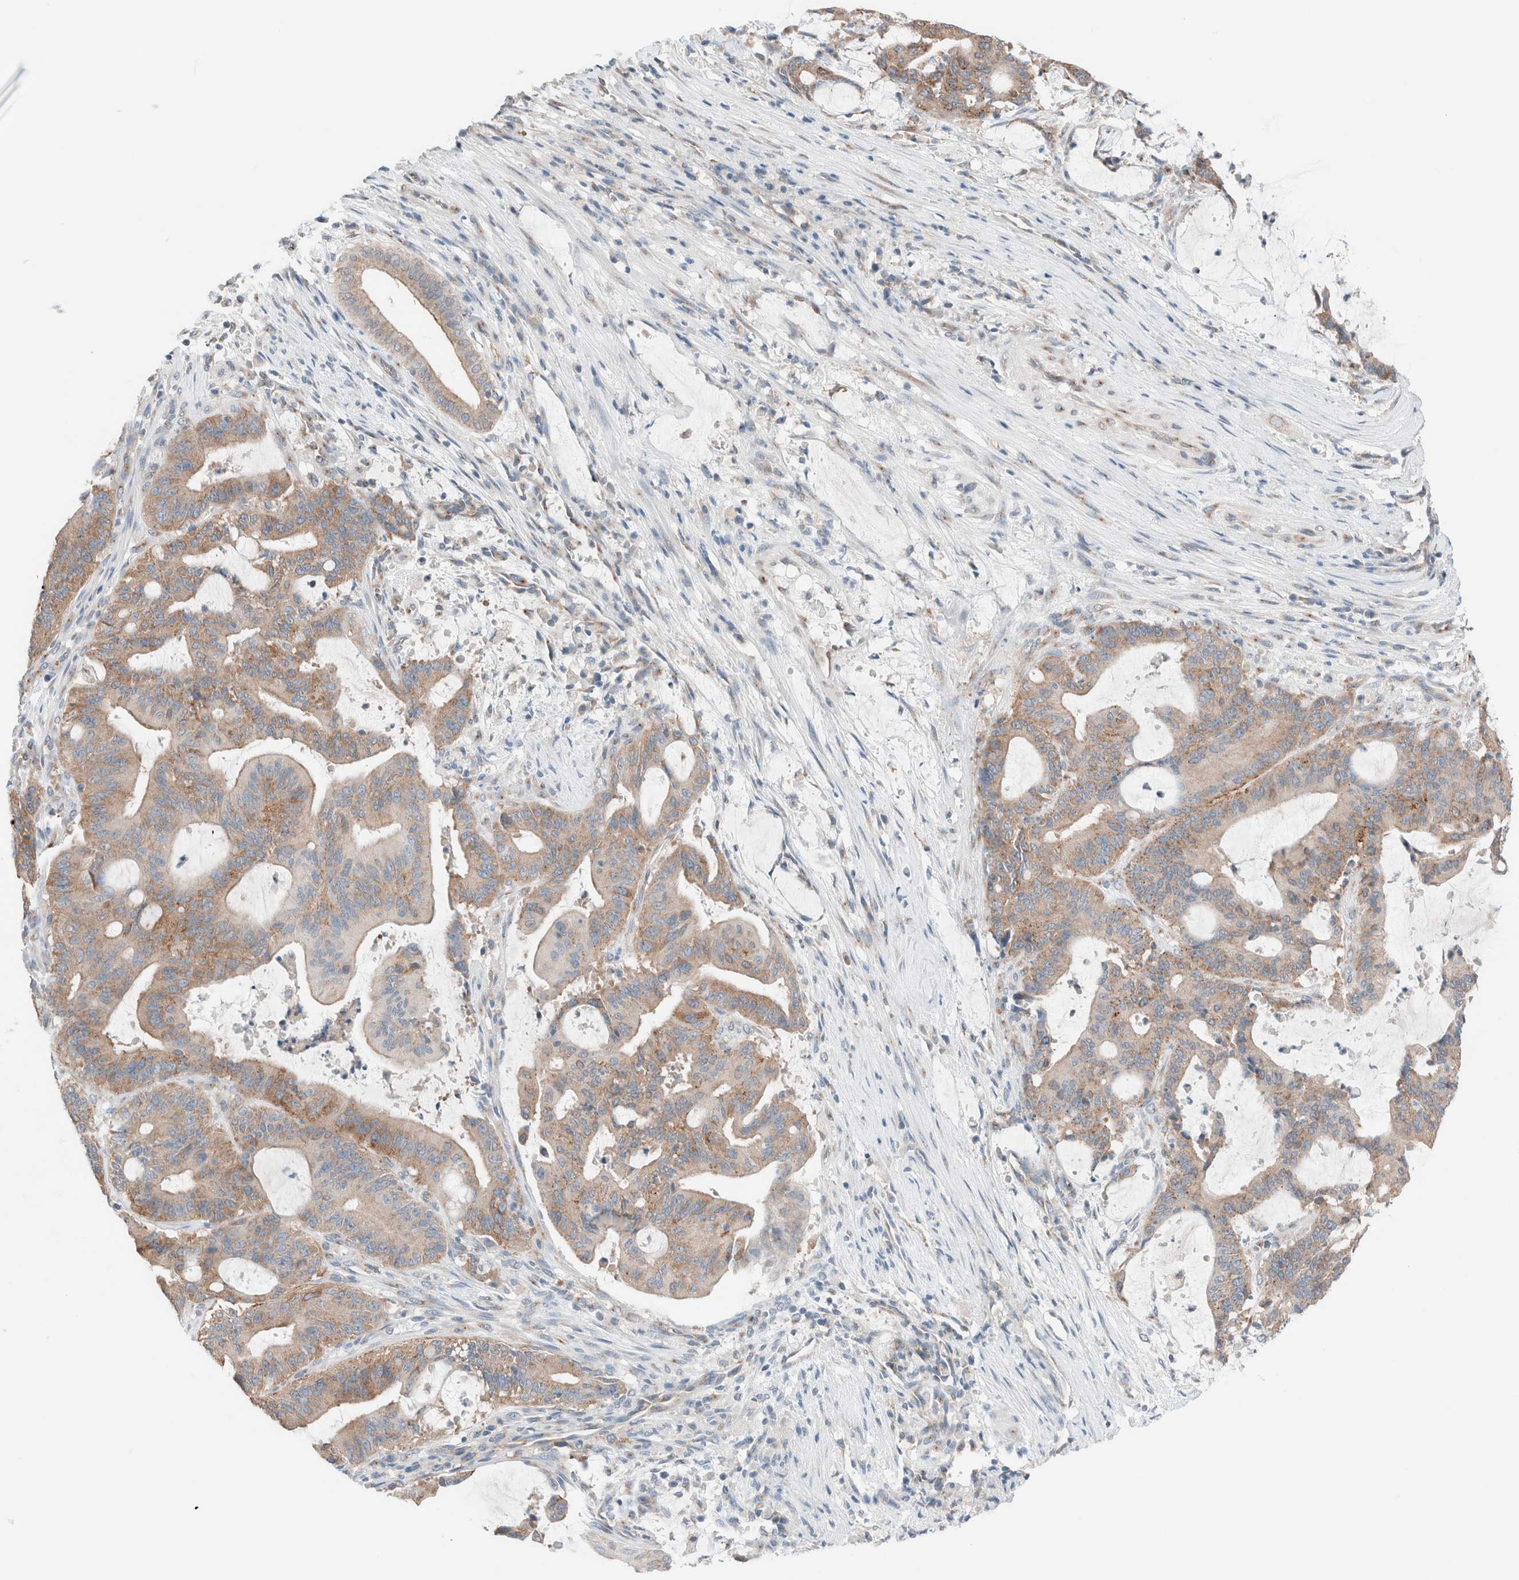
{"staining": {"intensity": "moderate", "quantity": ">75%", "location": "cytoplasmic/membranous"}, "tissue": "liver cancer", "cell_type": "Tumor cells", "image_type": "cancer", "snomed": [{"axis": "morphology", "description": "Normal tissue, NOS"}, {"axis": "morphology", "description": "Cholangiocarcinoma"}, {"axis": "topography", "description": "Liver"}, {"axis": "topography", "description": "Peripheral nerve tissue"}], "caption": "DAB (3,3'-diaminobenzidine) immunohistochemical staining of human cholangiocarcinoma (liver) displays moderate cytoplasmic/membranous protein positivity in approximately >75% of tumor cells.", "gene": "CASC3", "patient": {"sex": "female", "age": 73}}